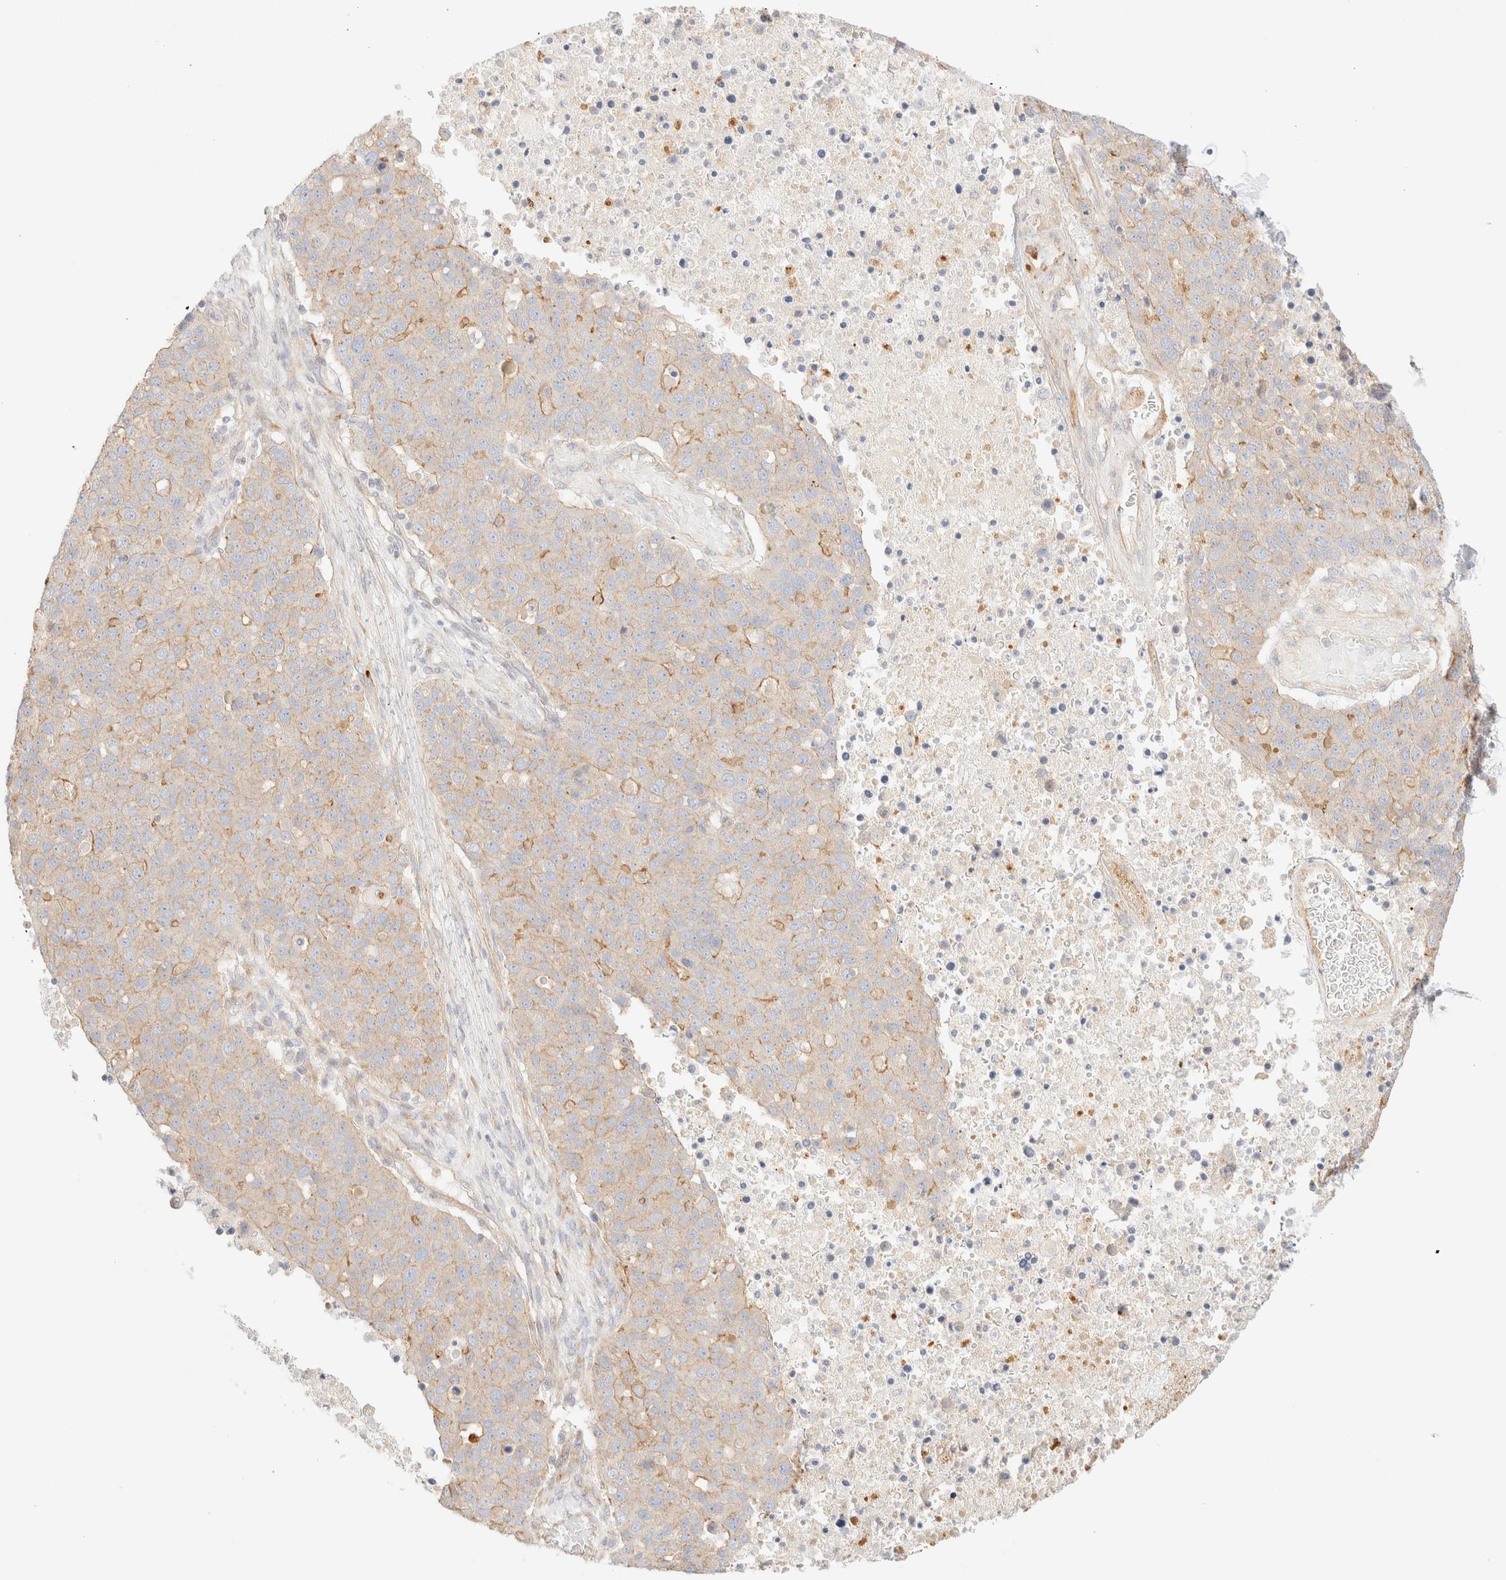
{"staining": {"intensity": "weak", "quantity": "<25%", "location": "cytoplasmic/membranous"}, "tissue": "pancreatic cancer", "cell_type": "Tumor cells", "image_type": "cancer", "snomed": [{"axis": "morphology", "description": "Adenocarcinoma, NOS"}, {"axis": "topography", "description": "Pancreas"}], "caption": "This photomicrograph is of adenocarcinoma (pancreatic) stained with immunohistochemistry to label a protein in brown with the nuclei are counter-stained blue. There is no positivity in tumor cells.", "gene": "MYO10", "patient": {"sex": "female", "age": 61}}